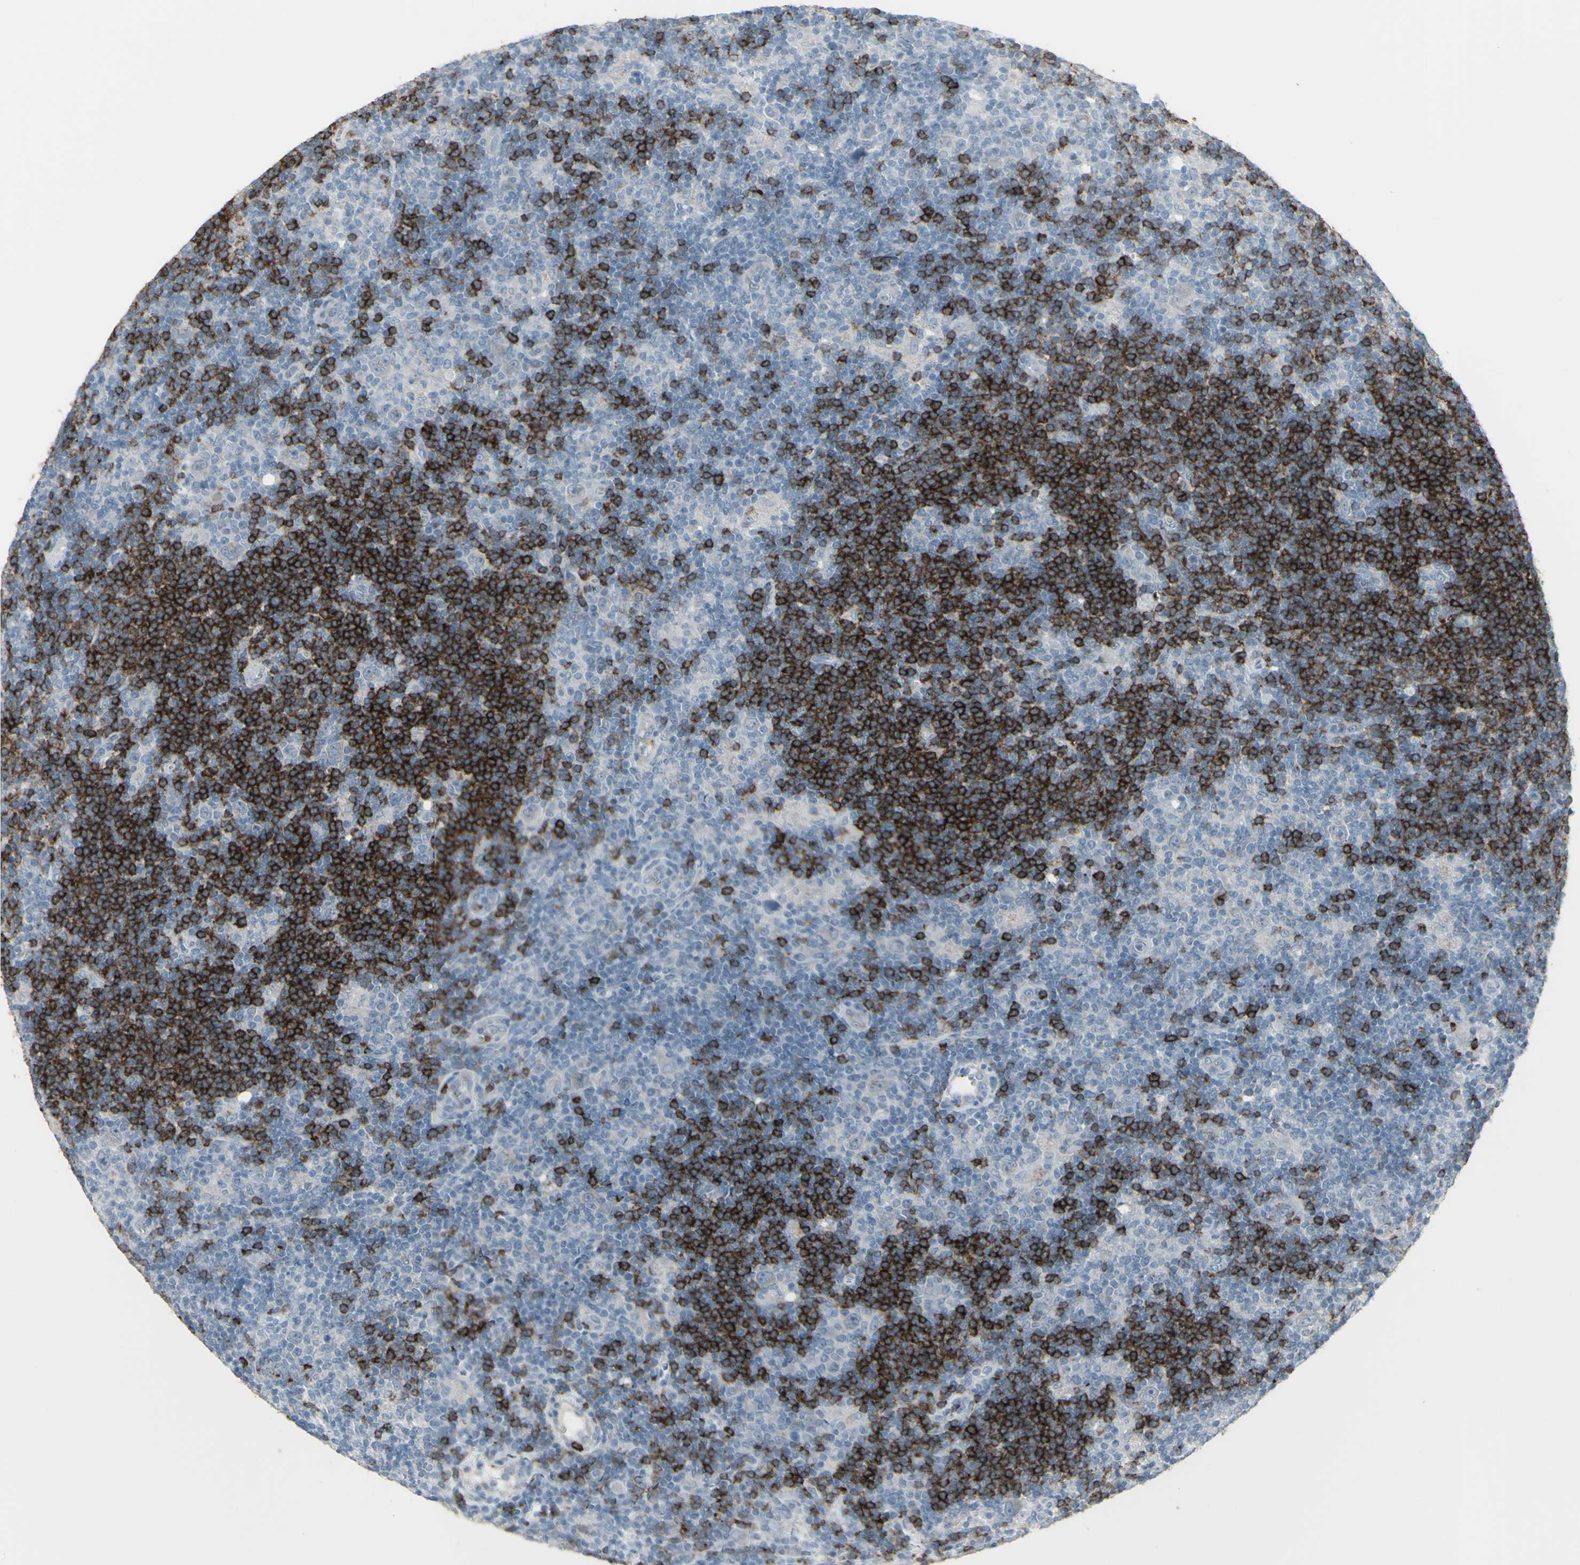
{"staining": {"intensity": "weak", "quantity": ">75%", "location": "cytoplasmic/membranous"}, "tissue": "lymphoma", "cell_type": "Tumor cells", "image_type": "cancer", "snomed": [{"axis": "morphology", "description": "Hodgkin's disease, NOS"}, {"axis": "topography", "description": "Lymph node"}], "caption": "Immunohistochemical staining of Hodgkin's disease demonstrates low levels of weak cytoplasmic/membranous expression in about >75% of tumor cells. (Brightfield microscopy of DAB IHC at high magnification).", "gene": "CD79B", "patient": {"sex": "female", "age": 57}}